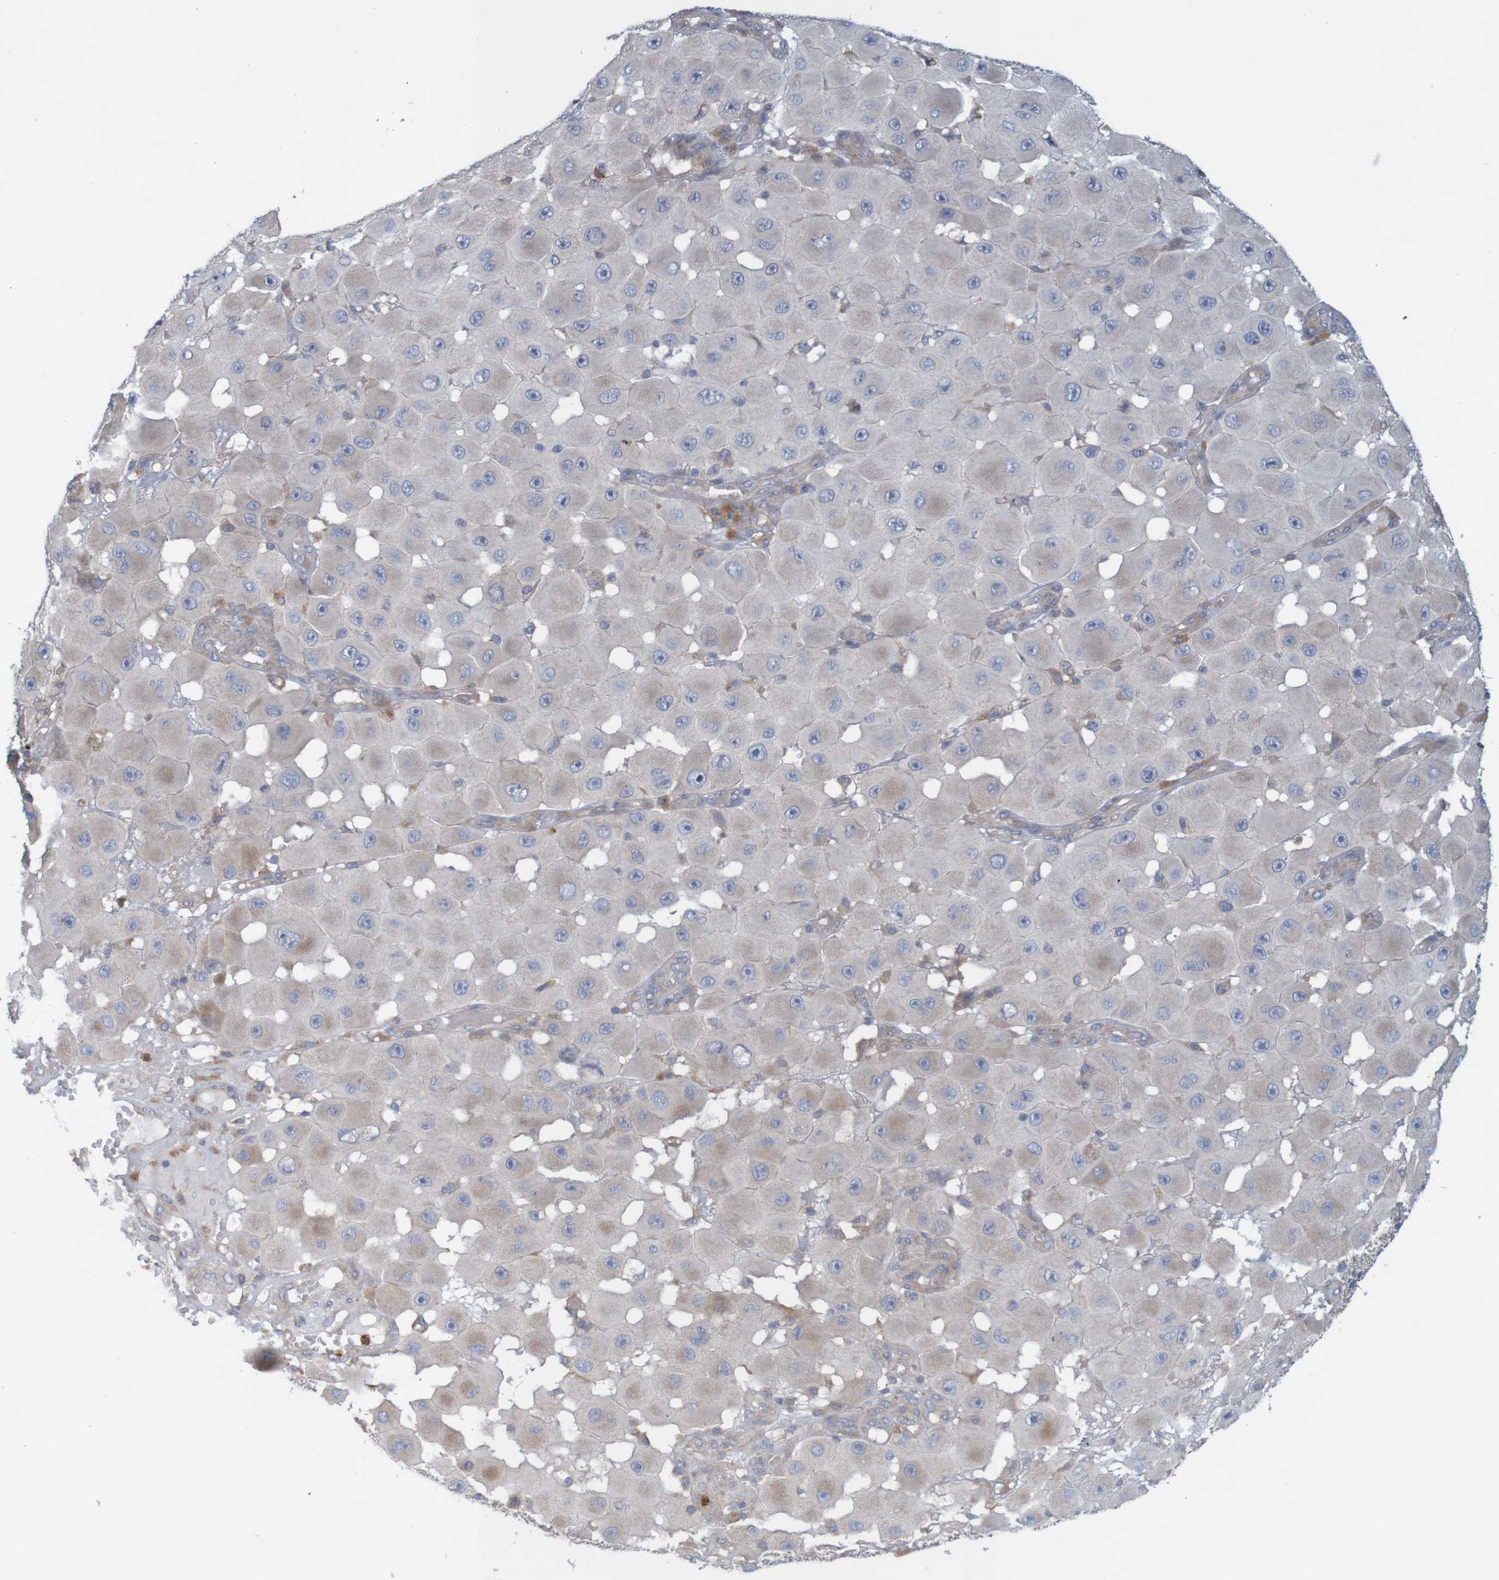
{"staining": {"intensity": "weak", "quantity": "<25%", "location": "cytoplasmic/membranous"}, "tissue": "melanoma", "cell_type": "Tumor cells", "image_type": "cancer", "snomed": [{"axis": "morphology", "description": "Malignant melanoma, NOS"}, {"axis": "topography", "description": "Skin"}], "caption": "DAB (3,3'-diaminobenzidine) immunohistochemical staining of human malignant melanoma shows no significant positivity in tumor cells. Brightfield microscopy of IHC stained with DAB (3,3'-diaminobenzidine) (brown) and hematoxylin (blue), captured at high magnification.", "gene": "KRT23", "patient": {"sex": "female", "age": 81}}